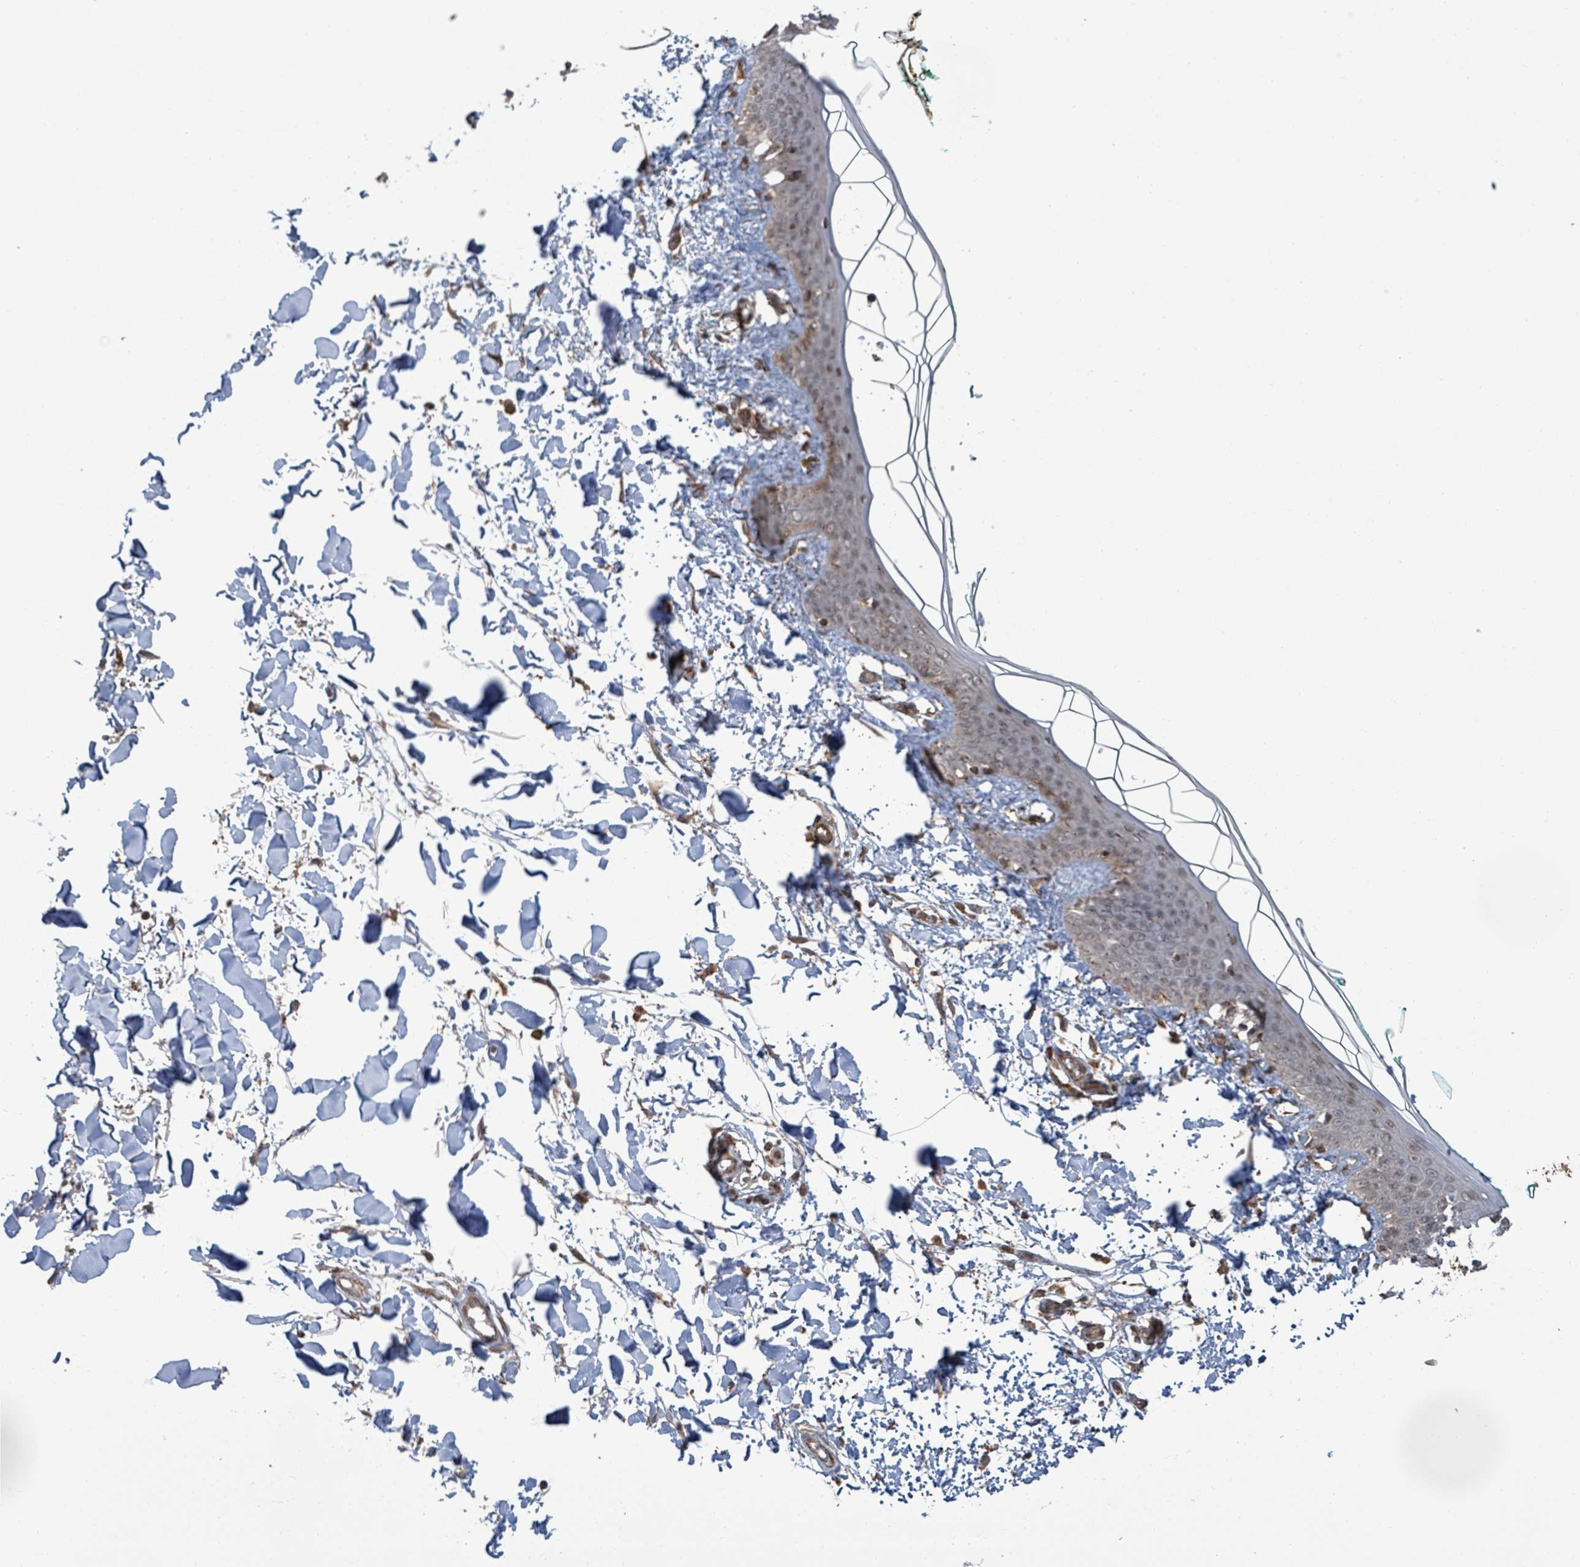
{"staining": {"intensity": "moderate", "quantity": ">75%", "location": "cytoplasmic/membranous,nuclear"}, "tissue": "skin", "cell_type": "Fibroblasts", "image_type": "normal", "snomed": [{"axis": "morphology", "description": "Normal tissue, NOS"}, {"axis": "topography", "description": "Skin"}], "caption": "Approximately >75% of fibroblasts in normal human skin display moderate cytoplasmic/membranous,nuclear protein positivity as visualized by brown immunohistochemical staining.", "gene": "ENSG00000256500", "patient": {"sex": "female", "age": 34}}